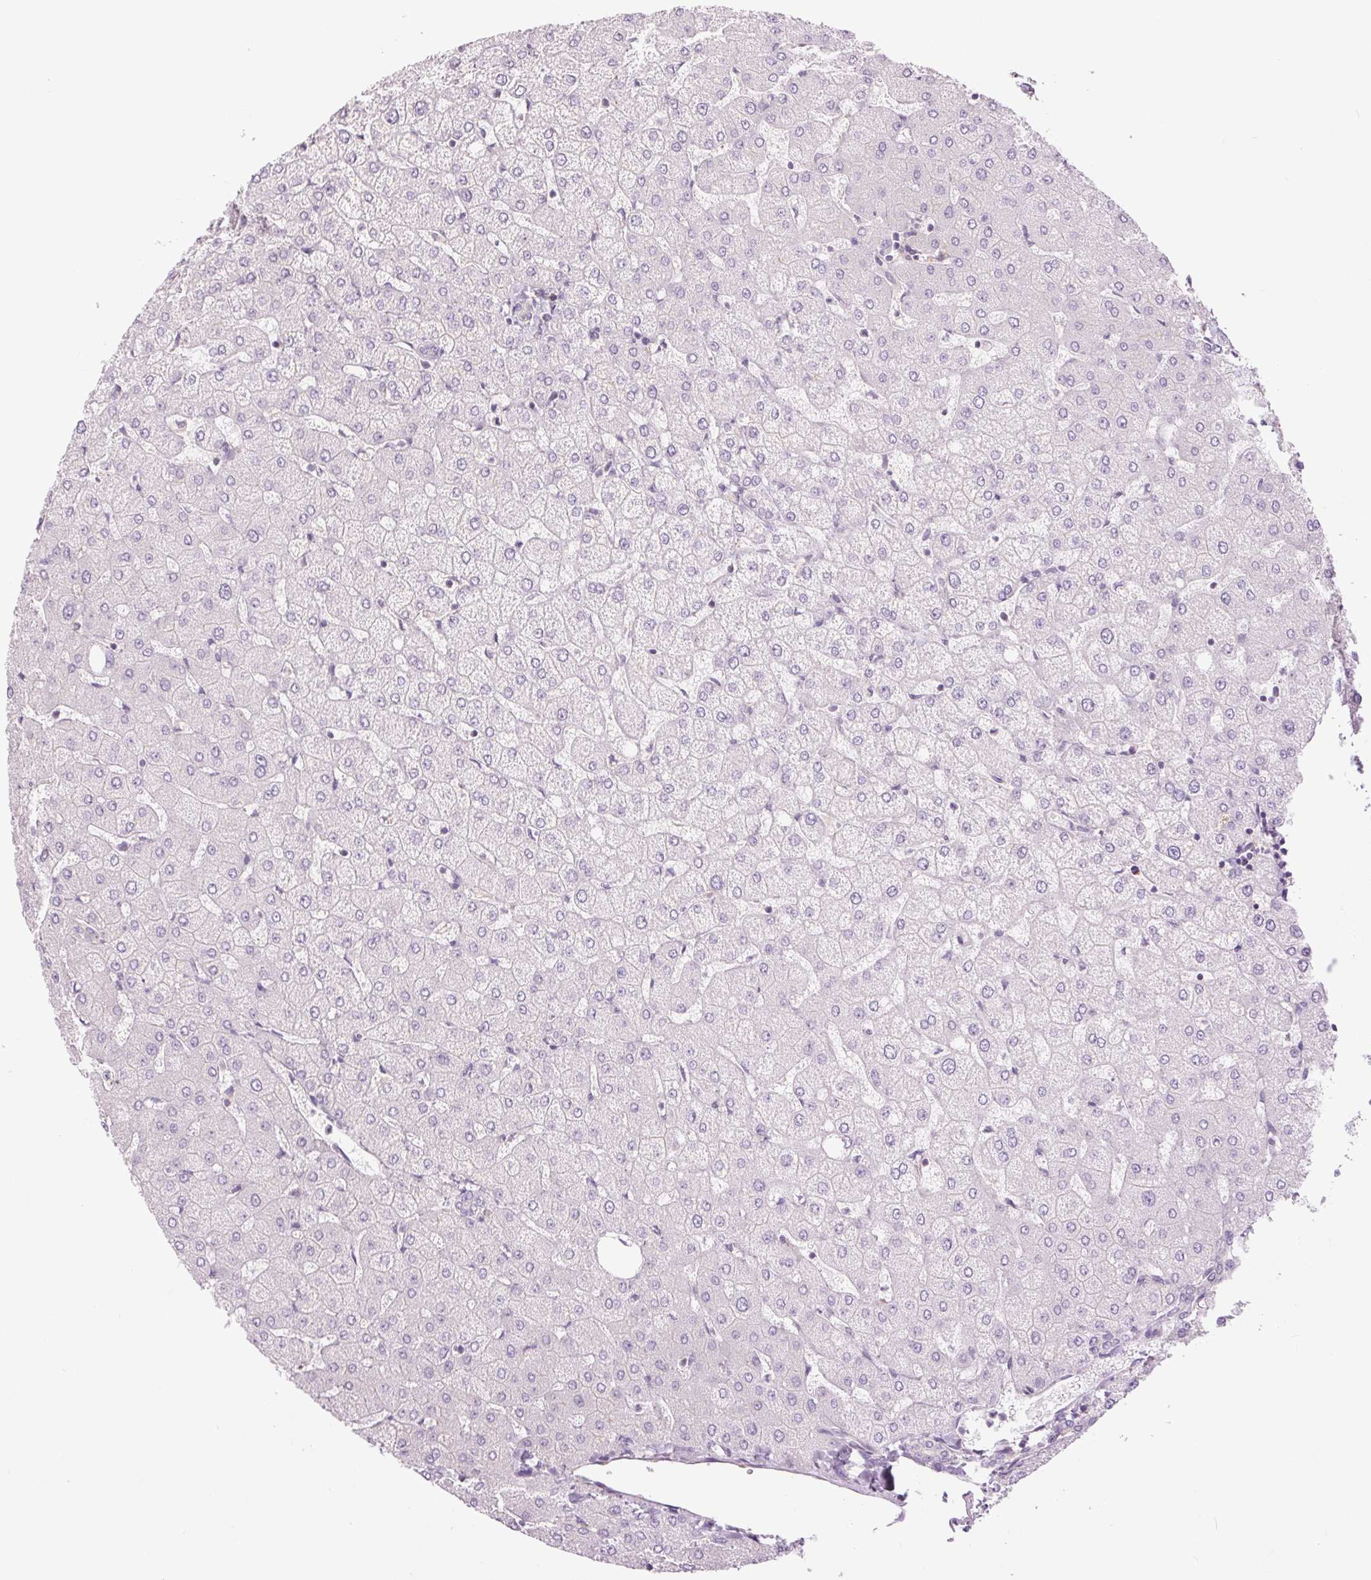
{"staining": {"intensity": "negative", "quantity": "none", "location": "none"}, "tissue": "liver", "cell_type": "Cholangiocytes", "image_type": "normal", "snomed": [{"axis": "morphology", "description": "Normal tissue, NOS"}, {"axis": "topography", "description": "Liver"}], "caption": "IHC photomicrograph of normal liver: liver stained with DAB reveals no significant protein positivity in cholangiocytes. The staining was performed using DAB to visualize the protein expression in brown, while the nuclei were stained in blue with hematoxylin (Magnification: 20x).", "gene": "CTNNA3", "patient": {"sex": "female", "age": 54}}